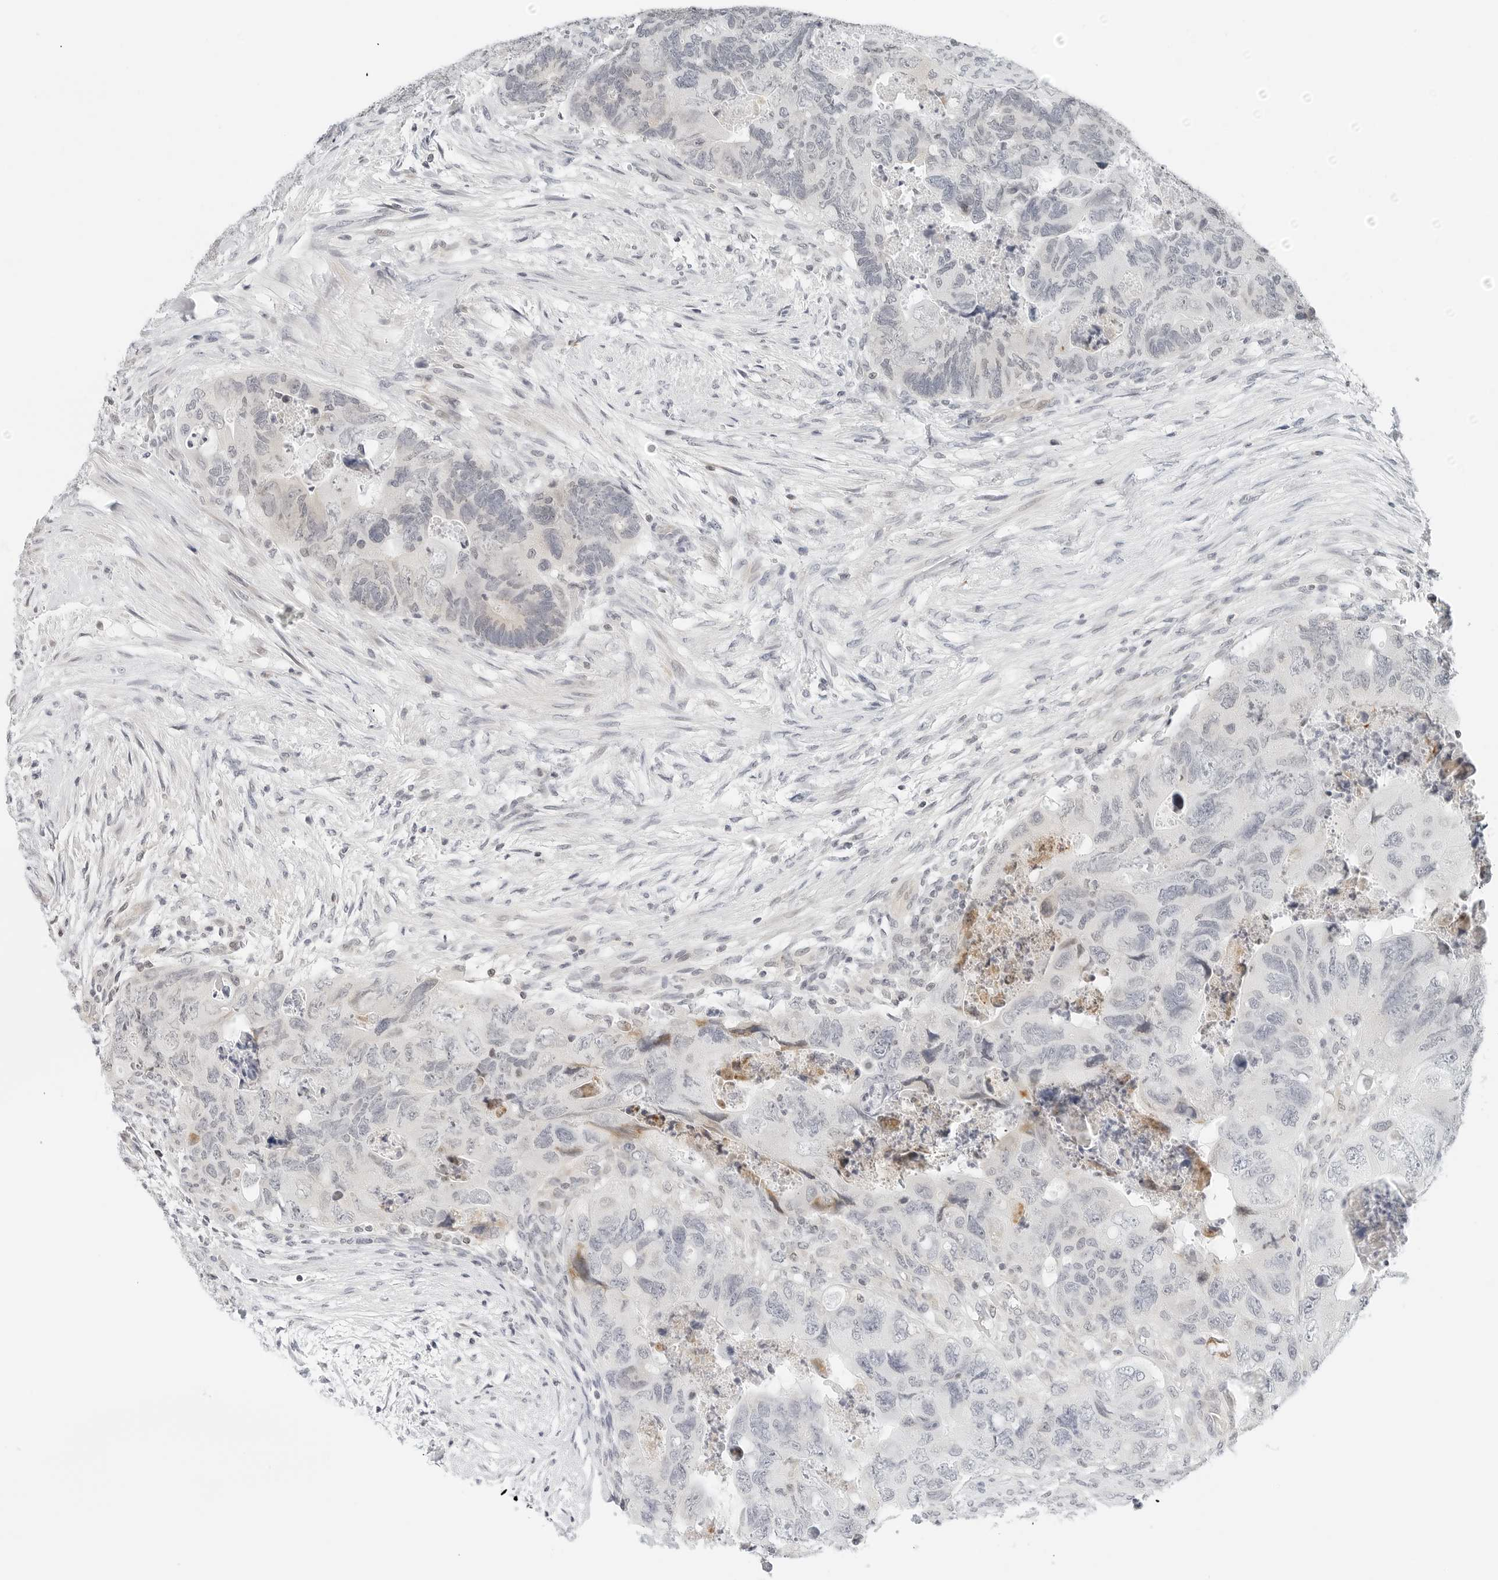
{"staining": {"intensity": "negative", "quantity": "none", "location": "none"}, "tissue": "colorectal cancer", "cell_type": "Tumor cells", "image_type": "cancer", "snomed": [{"axis": "morphology", "description": "Adenocarcinoma, NOS"}, {"axis": "topography", "description": "Rectum"}], "caption": "High magnification brightfield microscopy of adenocarcinoma (colorectal) stained with DAB (brown) and counterstained with hematoxylin (blue): tumor cells show no significant expression.", "gene": "PARP10", "patient": {"sex": "male", "age": 63}}